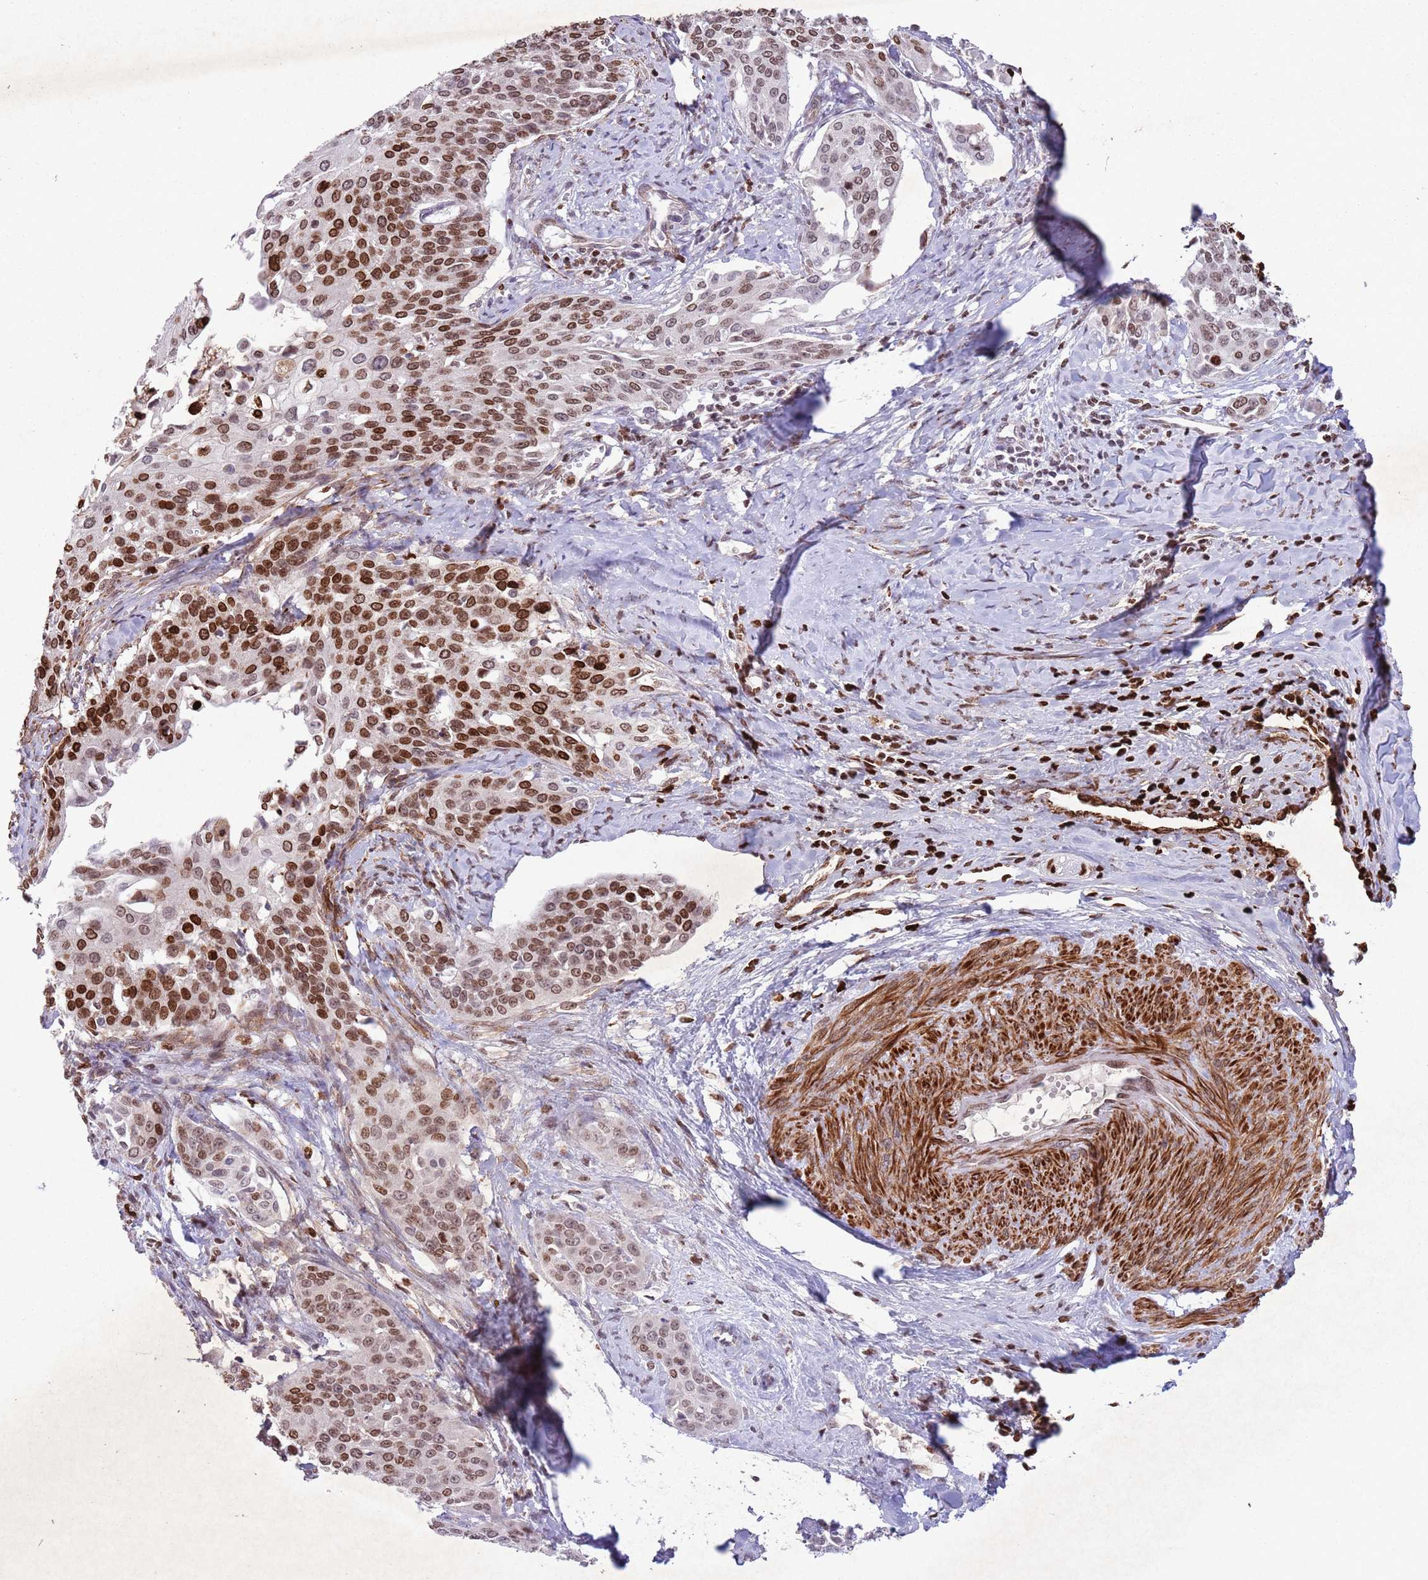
{"staining": {"intensity": "strong", "quantity": ">75%", "location": "nuclear"}, "tissue": "cervical cancer", "cell_type": "Tumor cells", "image_type": "cancer", "snomed": [{"axis": "morphology", "description": "Squamous cell carcinoma, NOS"}, {"axis": "topography", "description": "Cervix"}], "caption": "Human squamous cell carcinoma (cervical) stained with a protein marker demonstrates strong staining in tumor cells.", "gene": "CCNI", "patient": {"sex": "female", "age": 44}}